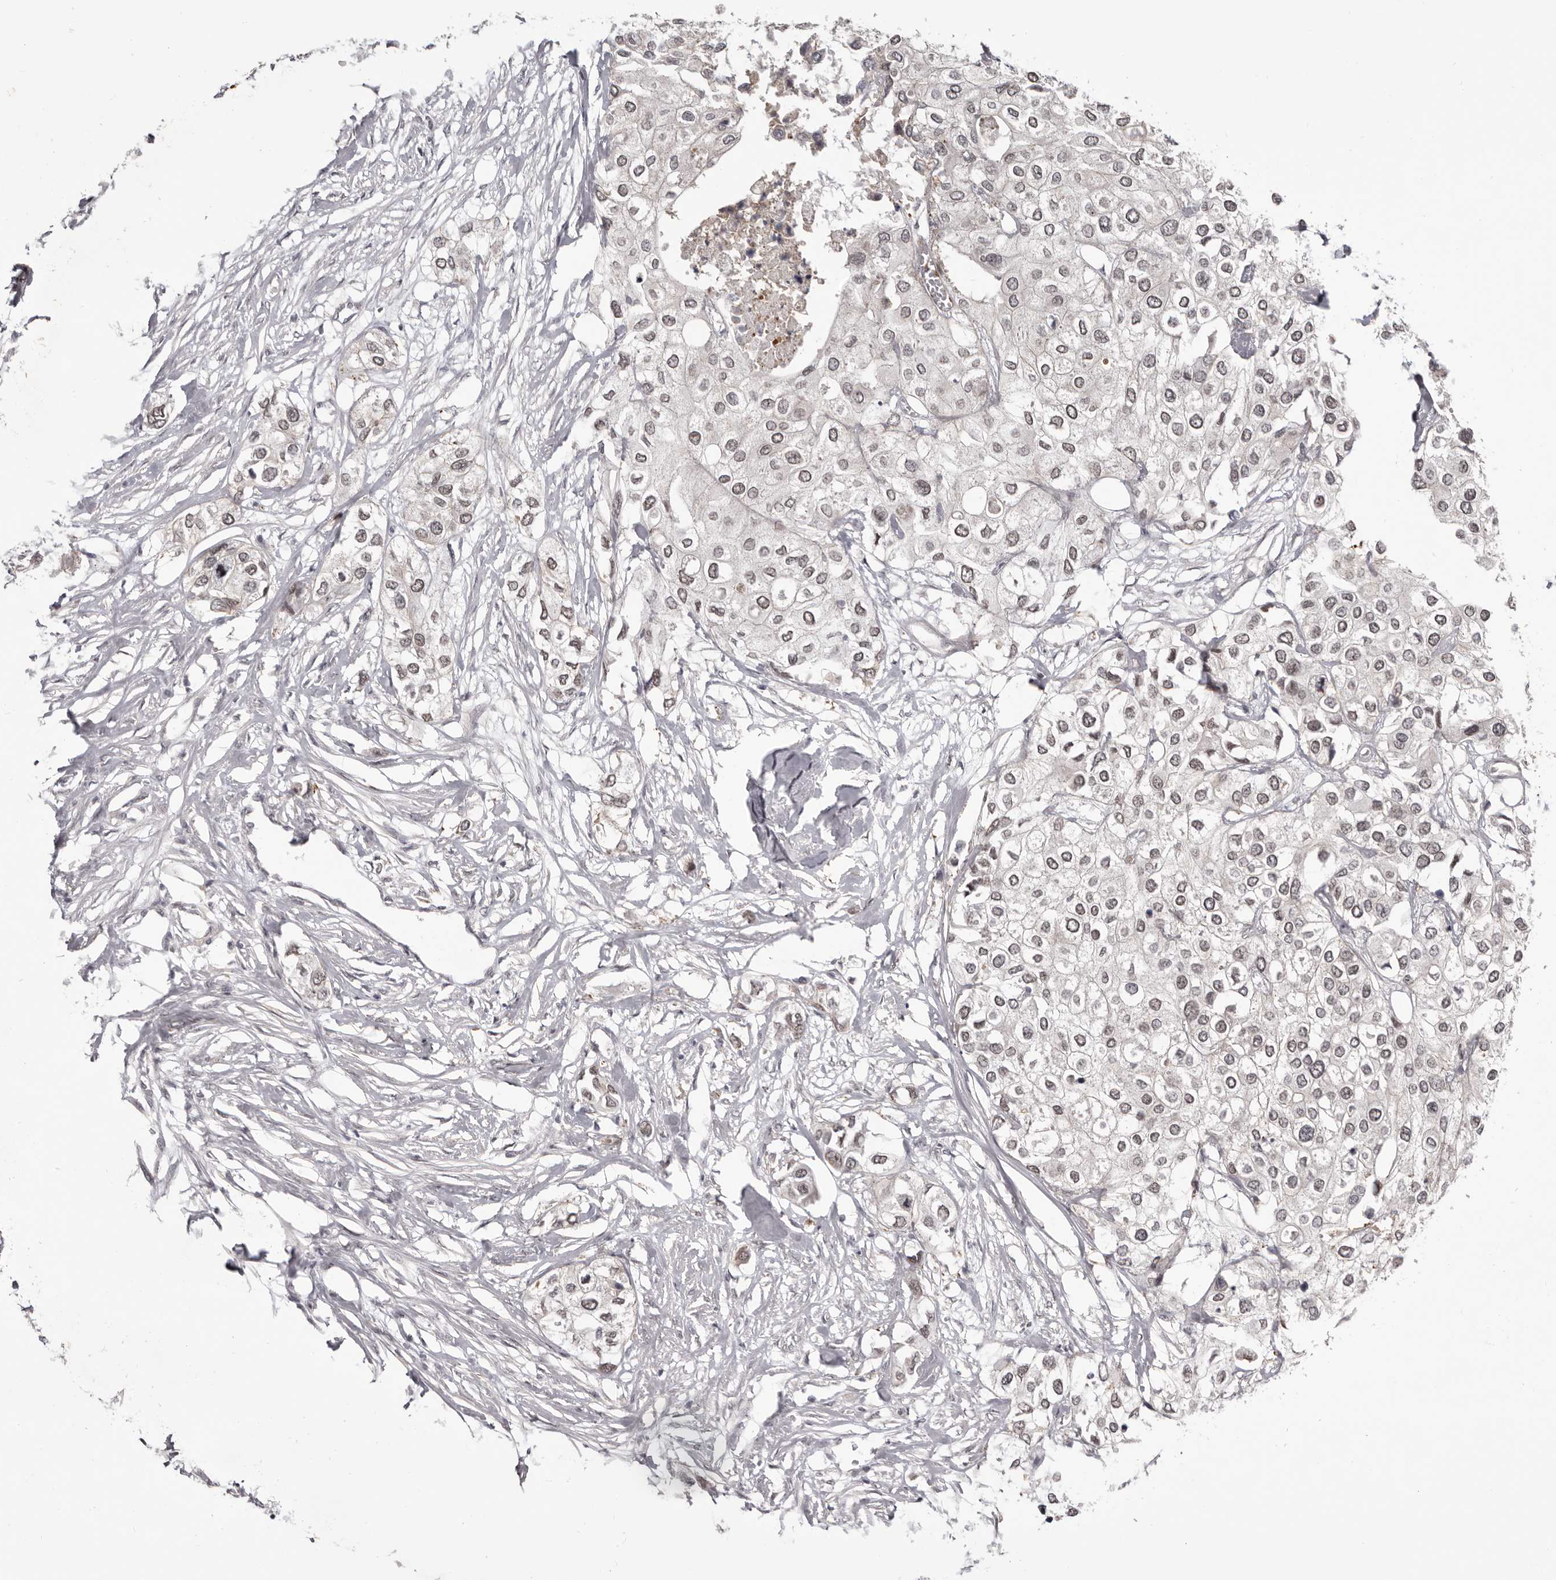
{"staining": {"intensity": "negative", "quantity": "none", "location": "none"}, "tissue": "urothelial cancer", "cell_type": "Tumor cells", "image_type": "cancer", "snomed": [{"axis": "morphology", "description": "Urothelial carcinoma, High grade"}, {"axis": "topography", "description": "Urinary bladder"}], "caption": "The immunohistochemistry histopathology image has no significant expression in tumor cells of urothelial cancer tissue.", "gene": "RNF2", "patient": {"sex": "male", "age": 64}}